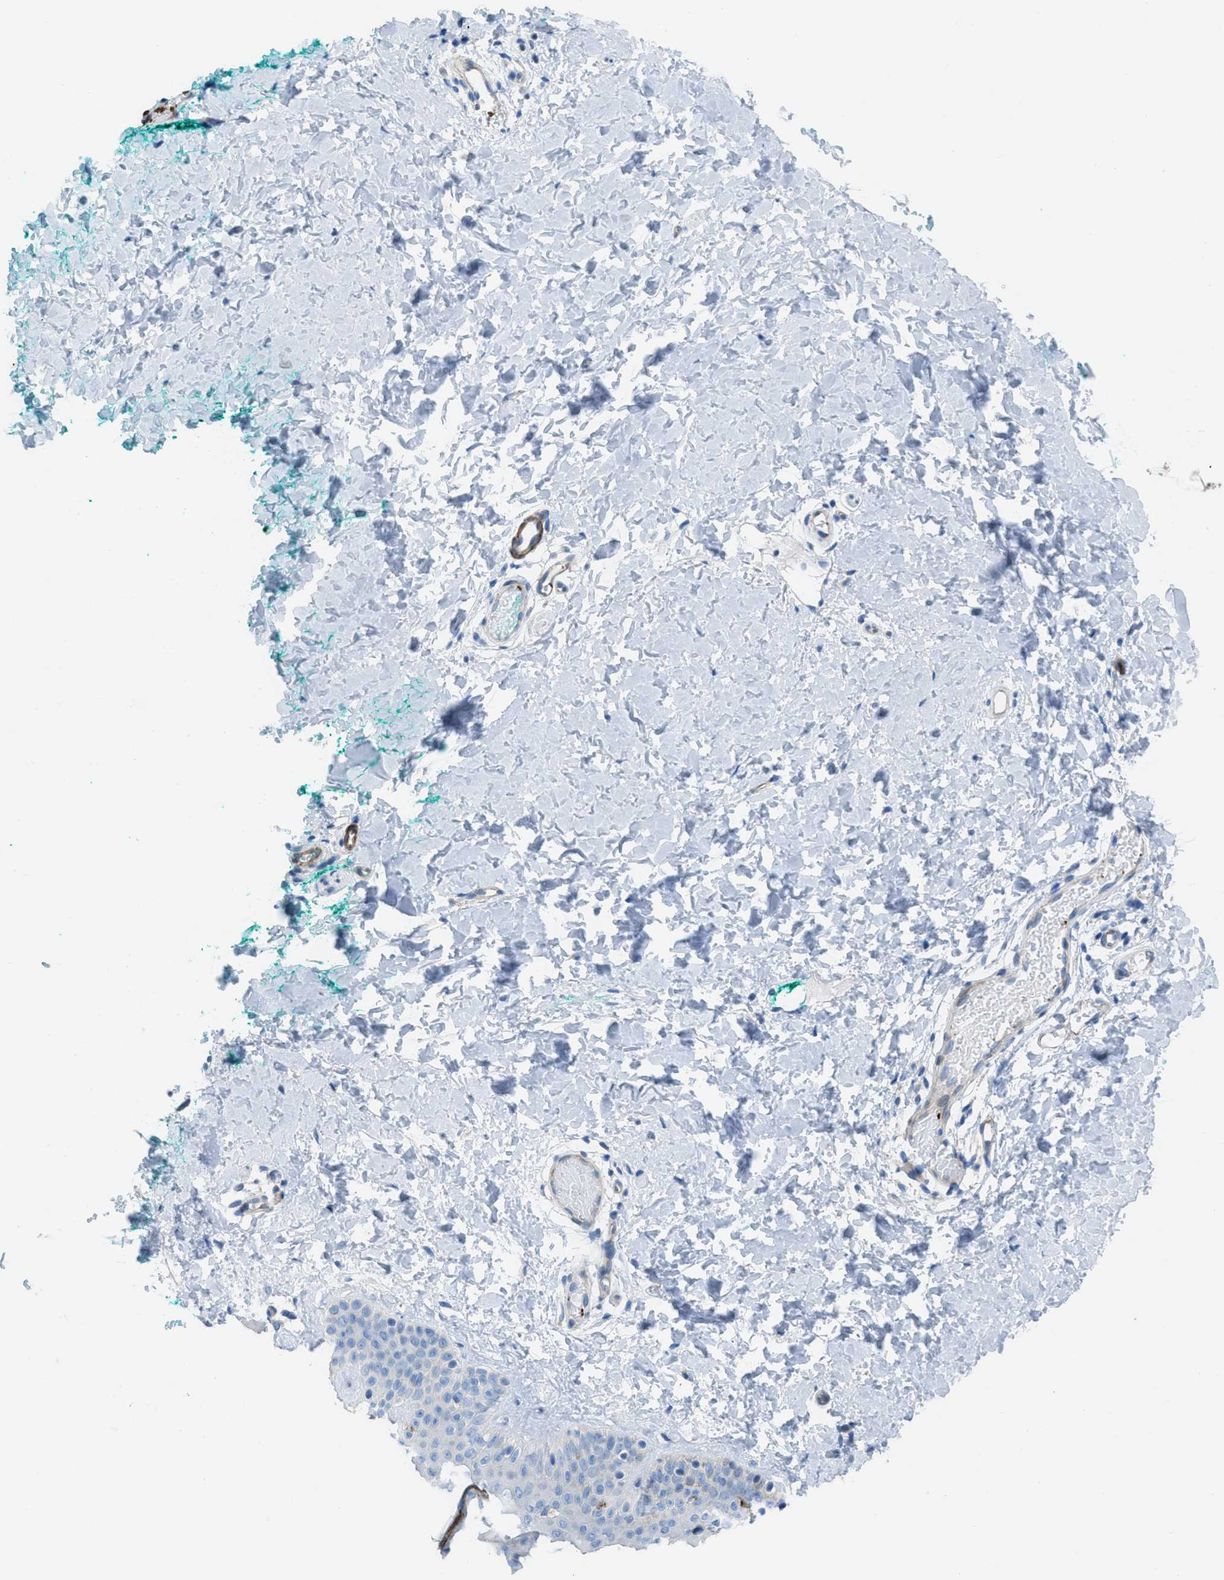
{"staining": {"intensity": "negative", "quantity": "none", "location": "none"}, "tissue": "skin", "cell_type": "Fibroblasts", "image_type": "normal", "snomed": [{"axis": "morphology", "description": "Normal tissue, NOS"}, {"axis": "topography", "description": "Skin"}], "caption": "This is an immunohistochemistry image of normal skin. There is no staining in fibroblasts.", "gene": "KCNH7", "patient": {"sex": "male", "age": 30}}